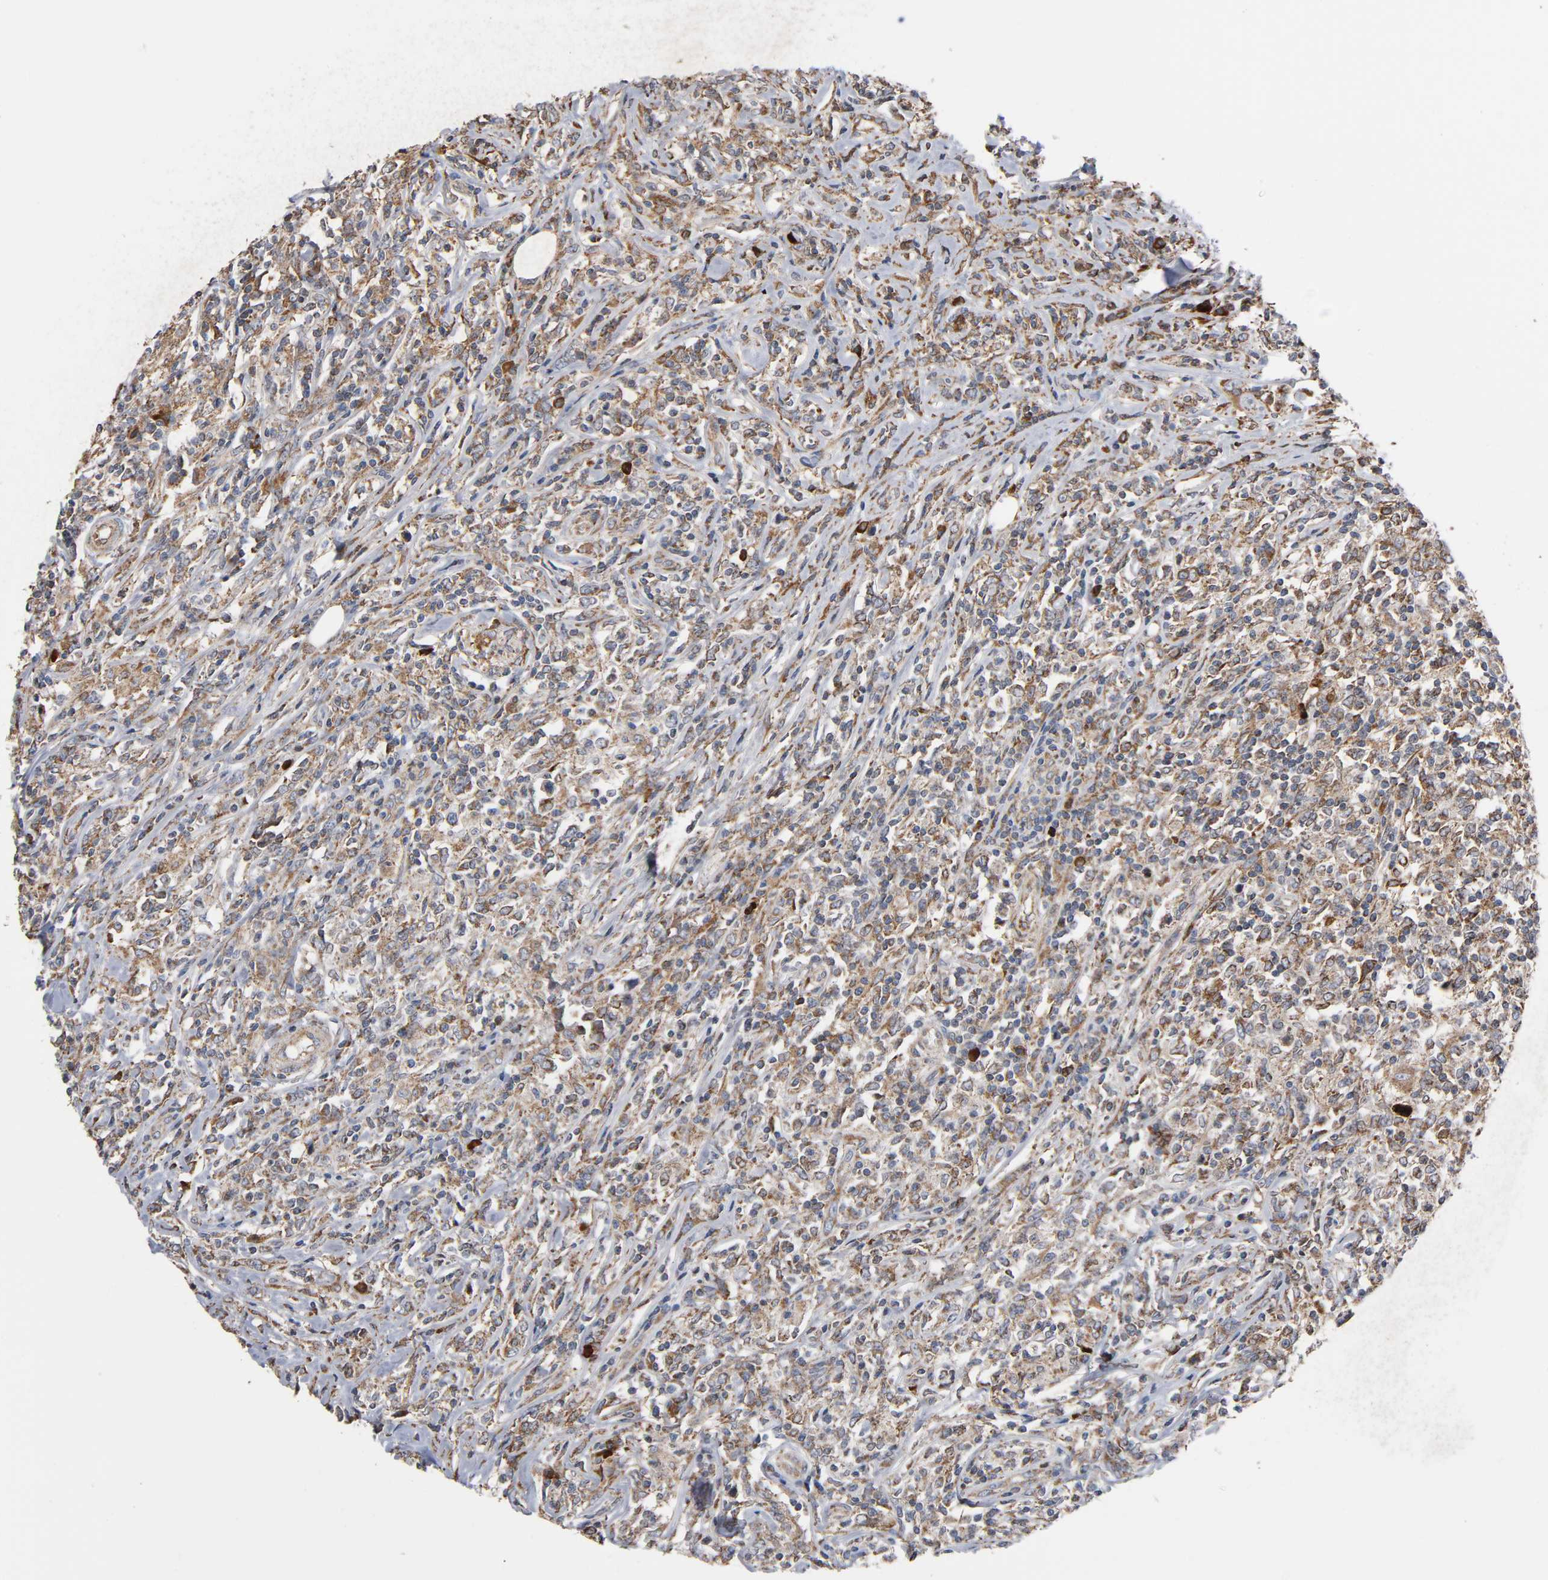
{"staining": {"intensity": "moderate", "quantity": ">75%", "location": "cytoplasmic/membranous"}, "tissue": "lymphoma", "cell_type": "Tumor cells", "image_type": "cancer", "snomed": [{"axis": "morphology", "description": "Malignant lymphoma, non-Hodgkin's type, High grade"}, {"axis": "topography", "description": "Lymph node"}], "caption": "Tumor cells exhibit medium levels of moderate cytoplasmic/membranous staining in about >75% of cells in high-grade malignant lymphoma, non-Hodgkin's type.", "gene": "MAP3K1", "patient": {"sex": "female", "age": 84}}